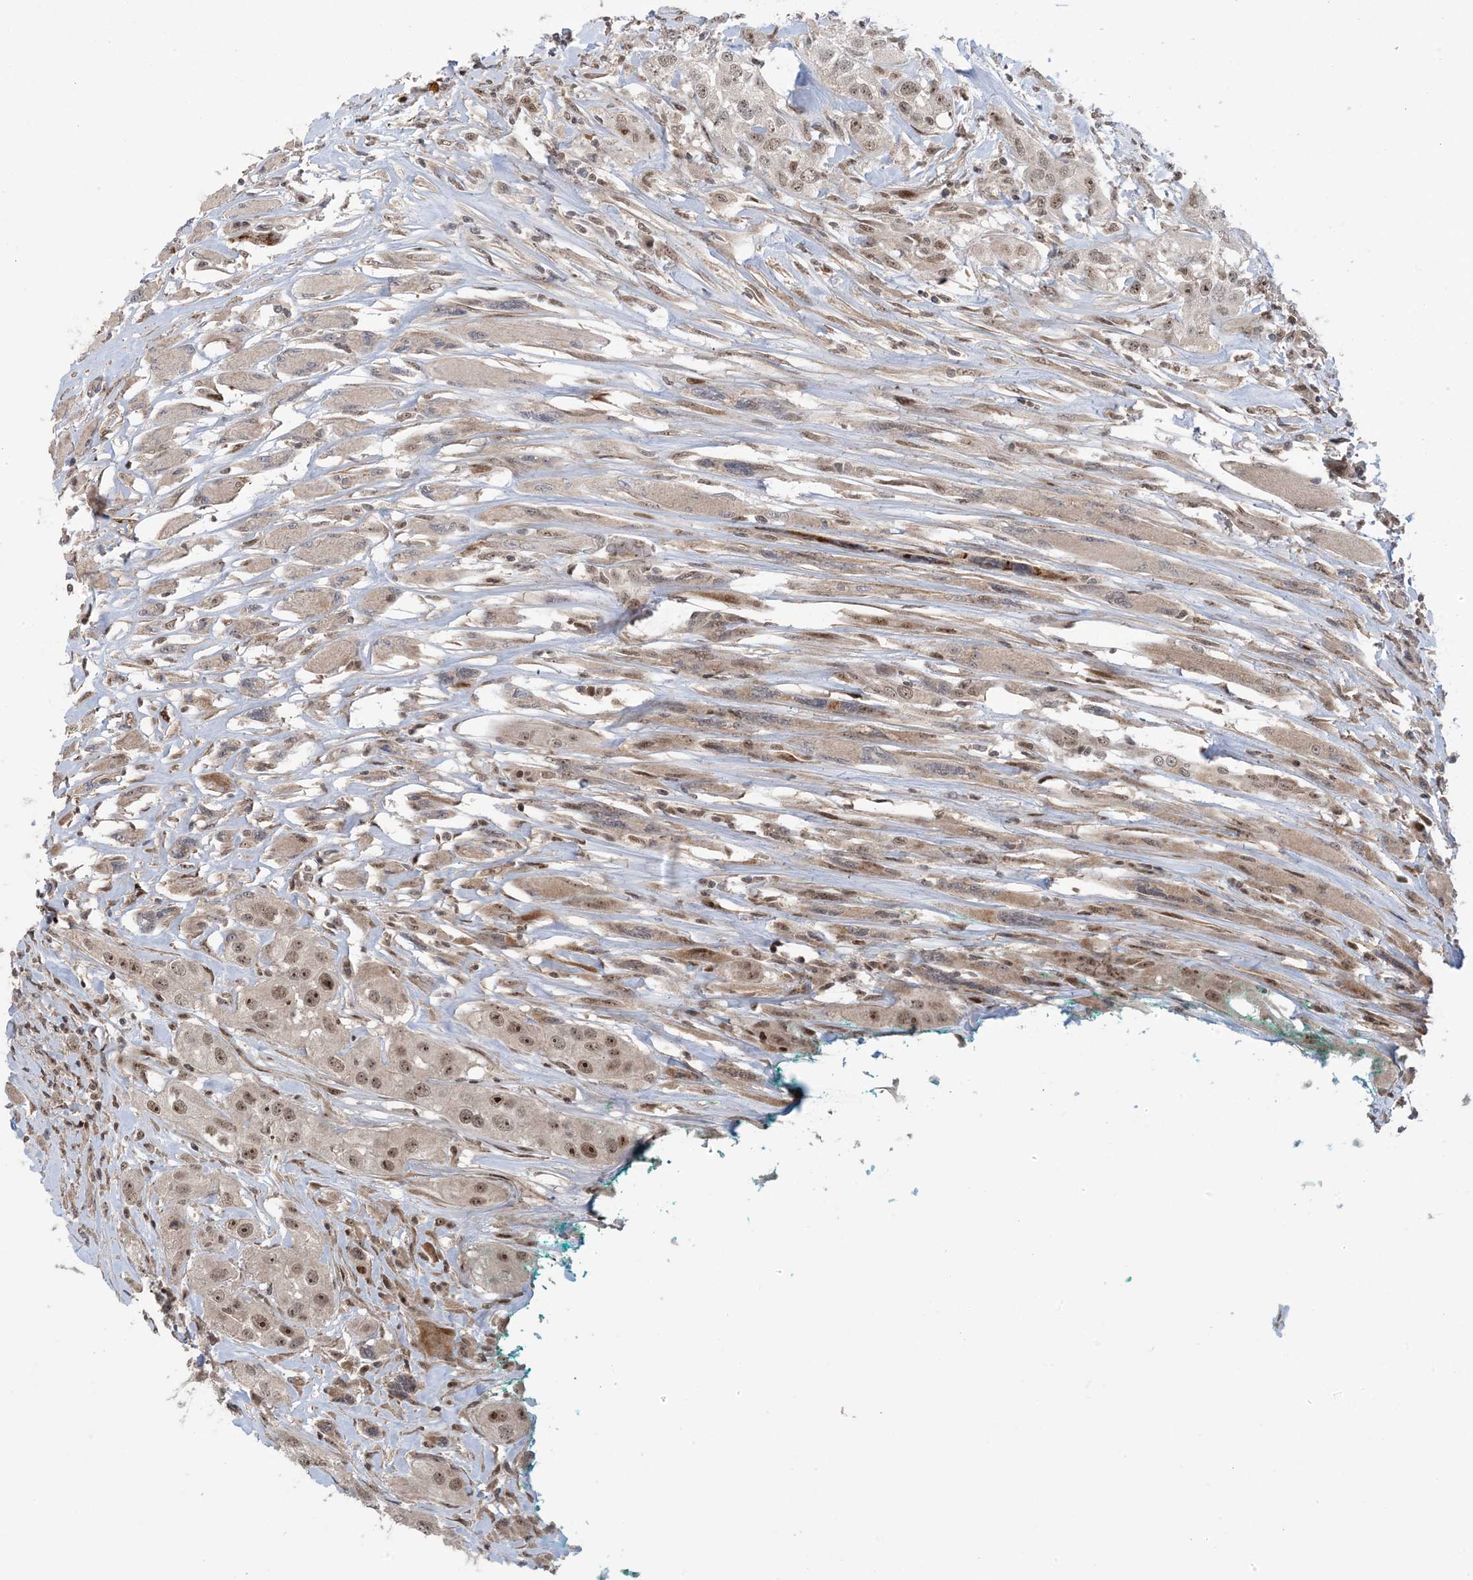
{"staining": {"intensity": "moderate", "quantity": ">75%", "location": "nuclear"}, "tissue": "head and neck cancer", "cell_type": "Tumor cells", "image_type": "cancer", "snomed": [{"axis": "morphology", "description": "Normal tissue, NOS"}, {"axis": "morphology", "description": "Squamous cell carcinoma, NOS"}, {"axis": "topography", "description": "Skeletal muscle"}, {"axis": "topography", "description": "Head-Neck"}], "caption": "Immunohistochemistry (IHC) of human head and neck cancer shows medium levels of moderate nuclear expression in approximately >75% of tumor cells. (Stains: DAB (3,3'-diaminobenzidine) in brown, nuclei in blue, Microscopy: brightfield microscopy at high magnification).", "gene": "ZNF710", "patient": {"sex": "male", "age": 51}}